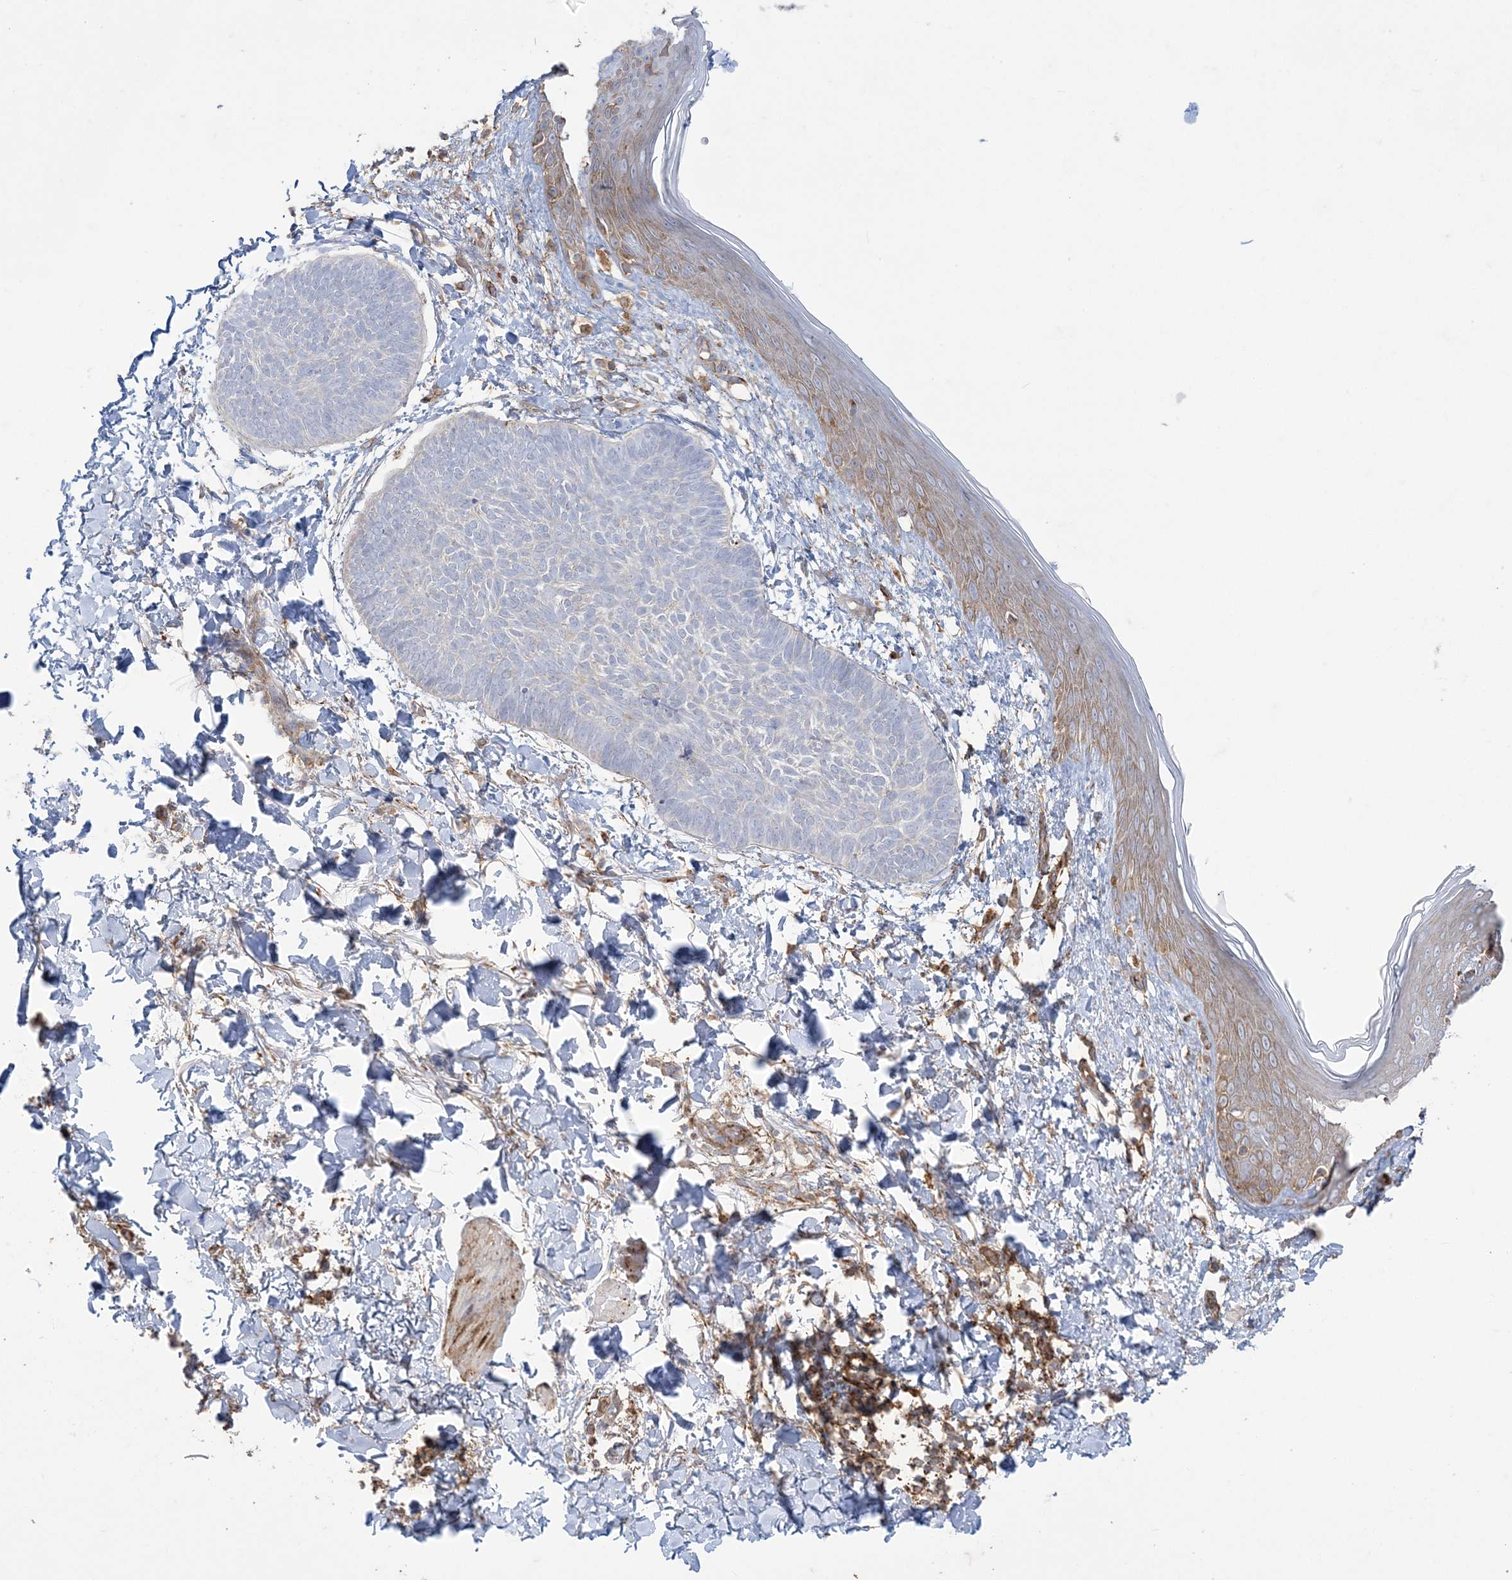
{"staining": {"intensity": "negative", "quantity": "none", "location": "none"}, "tissue": "skin cancer", "cell_type": "Tumor cells", "image_type": "cancer", "snomed": [{"axis": "morphology", "description": "Normal tissue, NOS"}, {"axis": "morphology", "description": "Basal cell carcinoma"}, {"axis": "topography", "description": "Skin"}], "caption": "Immunohistochemistry of skin cancer (basal cell carcinoma) shows no positivity in tumor cells. (Brightfield microscopy of DAB (3,3'-diaminobenzidine) immunohistochemistry (IHC) at high magnification).", "gene": "DERL3", "patient": {"sex": "male", "age": 50}}